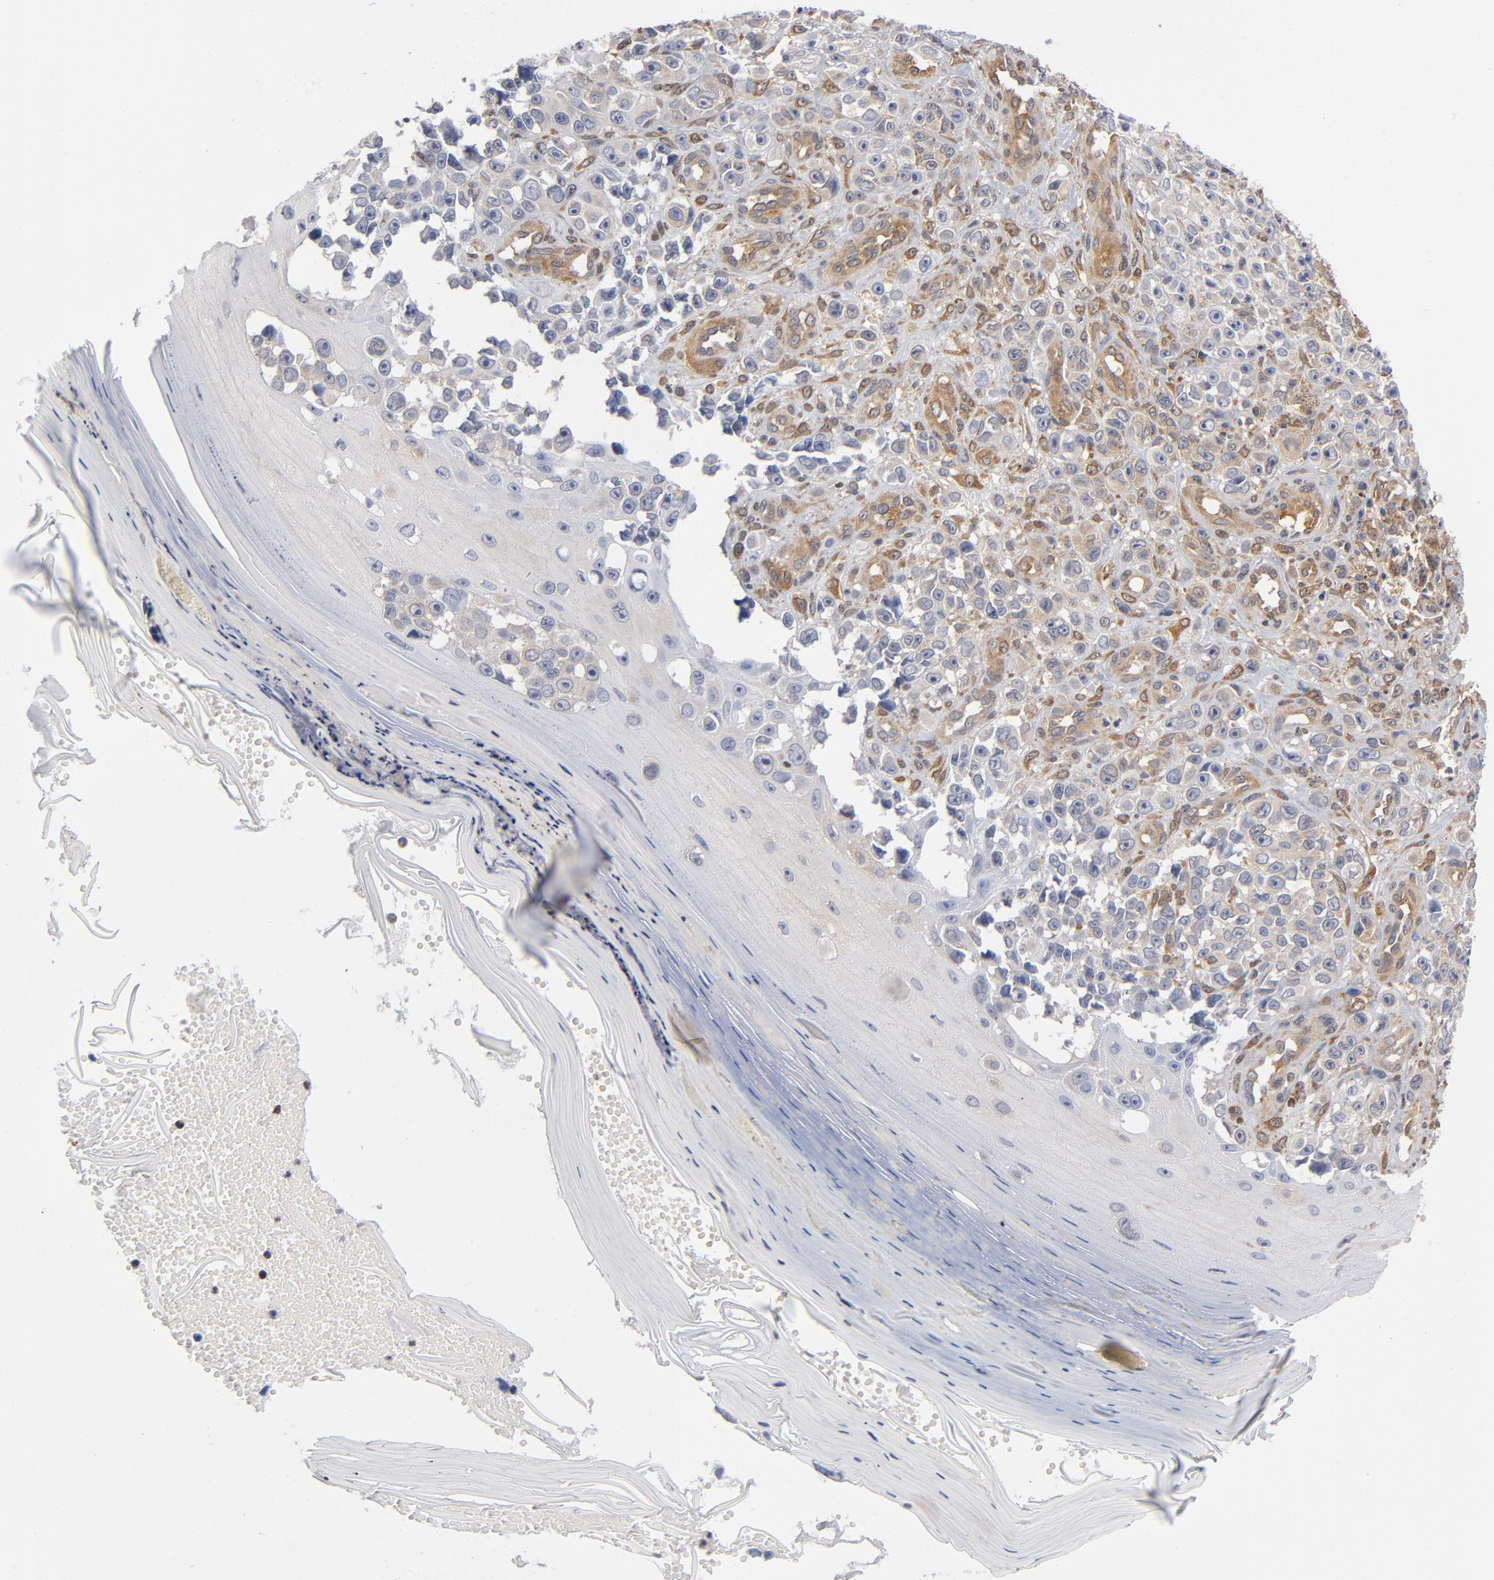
{"staining": {"intensity": "negative", "quantity": "none", "location": "none"}, "tissue": "melanoma", "cell_type": "Tumor cells", "image_type": "cancer", "snomed": [{"axis": "morphology", "description": "Malignant melanoma, NOS"}, {"axis": "topography", "description": "Skin"}], "caption": "Micrograph shows no protein staining in tumor cells of melanoma tissue.", "gene": "ASMTL", "patient": {"sex": "female", "age": 82}}